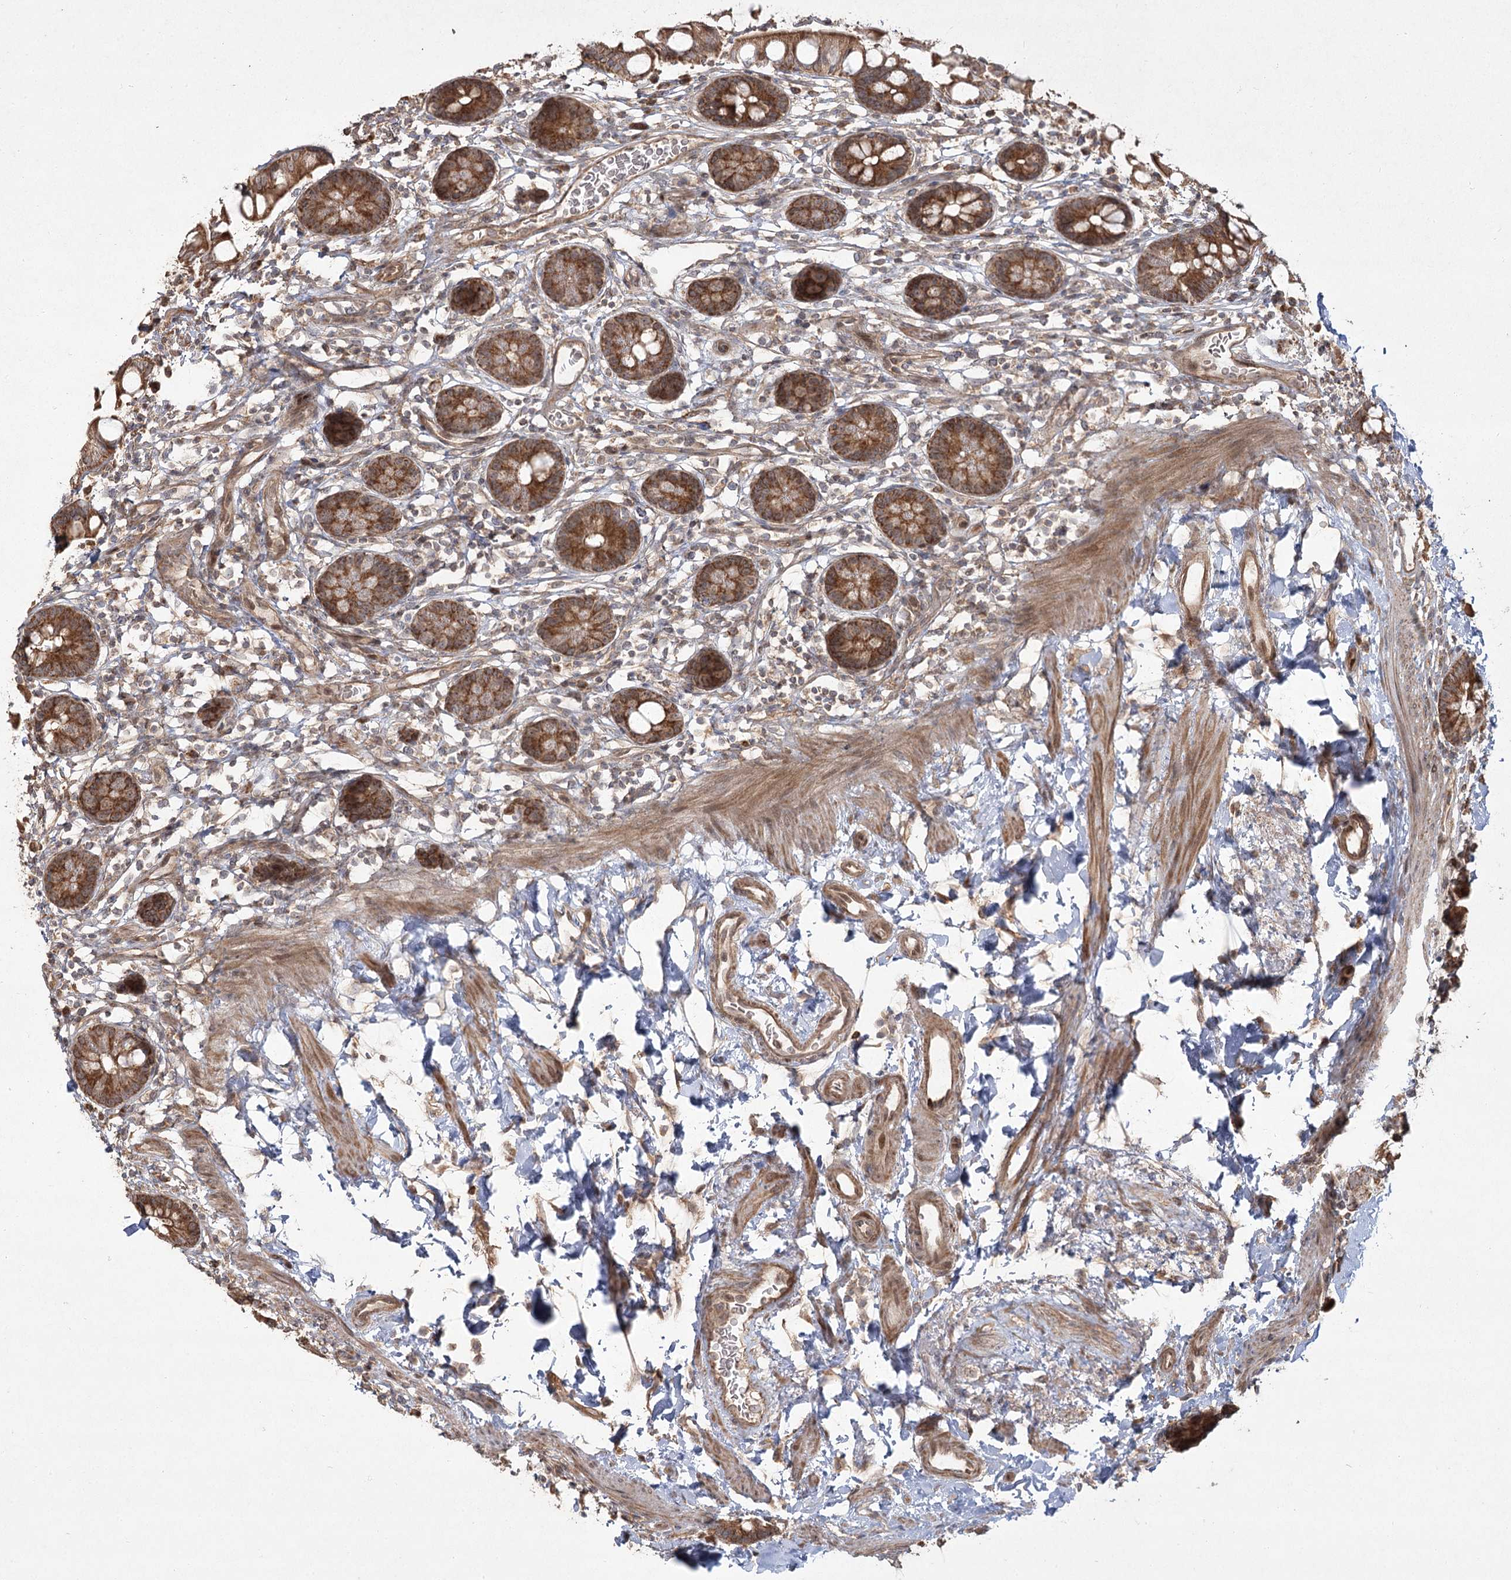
{"staining": {"intensity": "strong", "quantity": ">75%", "location": "cytoplasmic/membranous"}, "tissue": "small intestine", "cell_type": "Glandular cells", "image_type": "normal", "snomed": [{"axis": "morphology", "description": "Normal tissue, NOS"}, {"axis": "topography", "description": "Small intestine"}], "caption": "Small intestine stained with DAB (3,3'-diaminobenzidine) IHC exhibits high levels of strong cytoplasmic/membranous positivity in about >75% of glandular cells. Immunohistochemistry (ihc) stains the protein of interest in brown and the nuclei are stained blue.", "gene": "CPLANE1", "patient": {"sex": "female", "age": 84}}